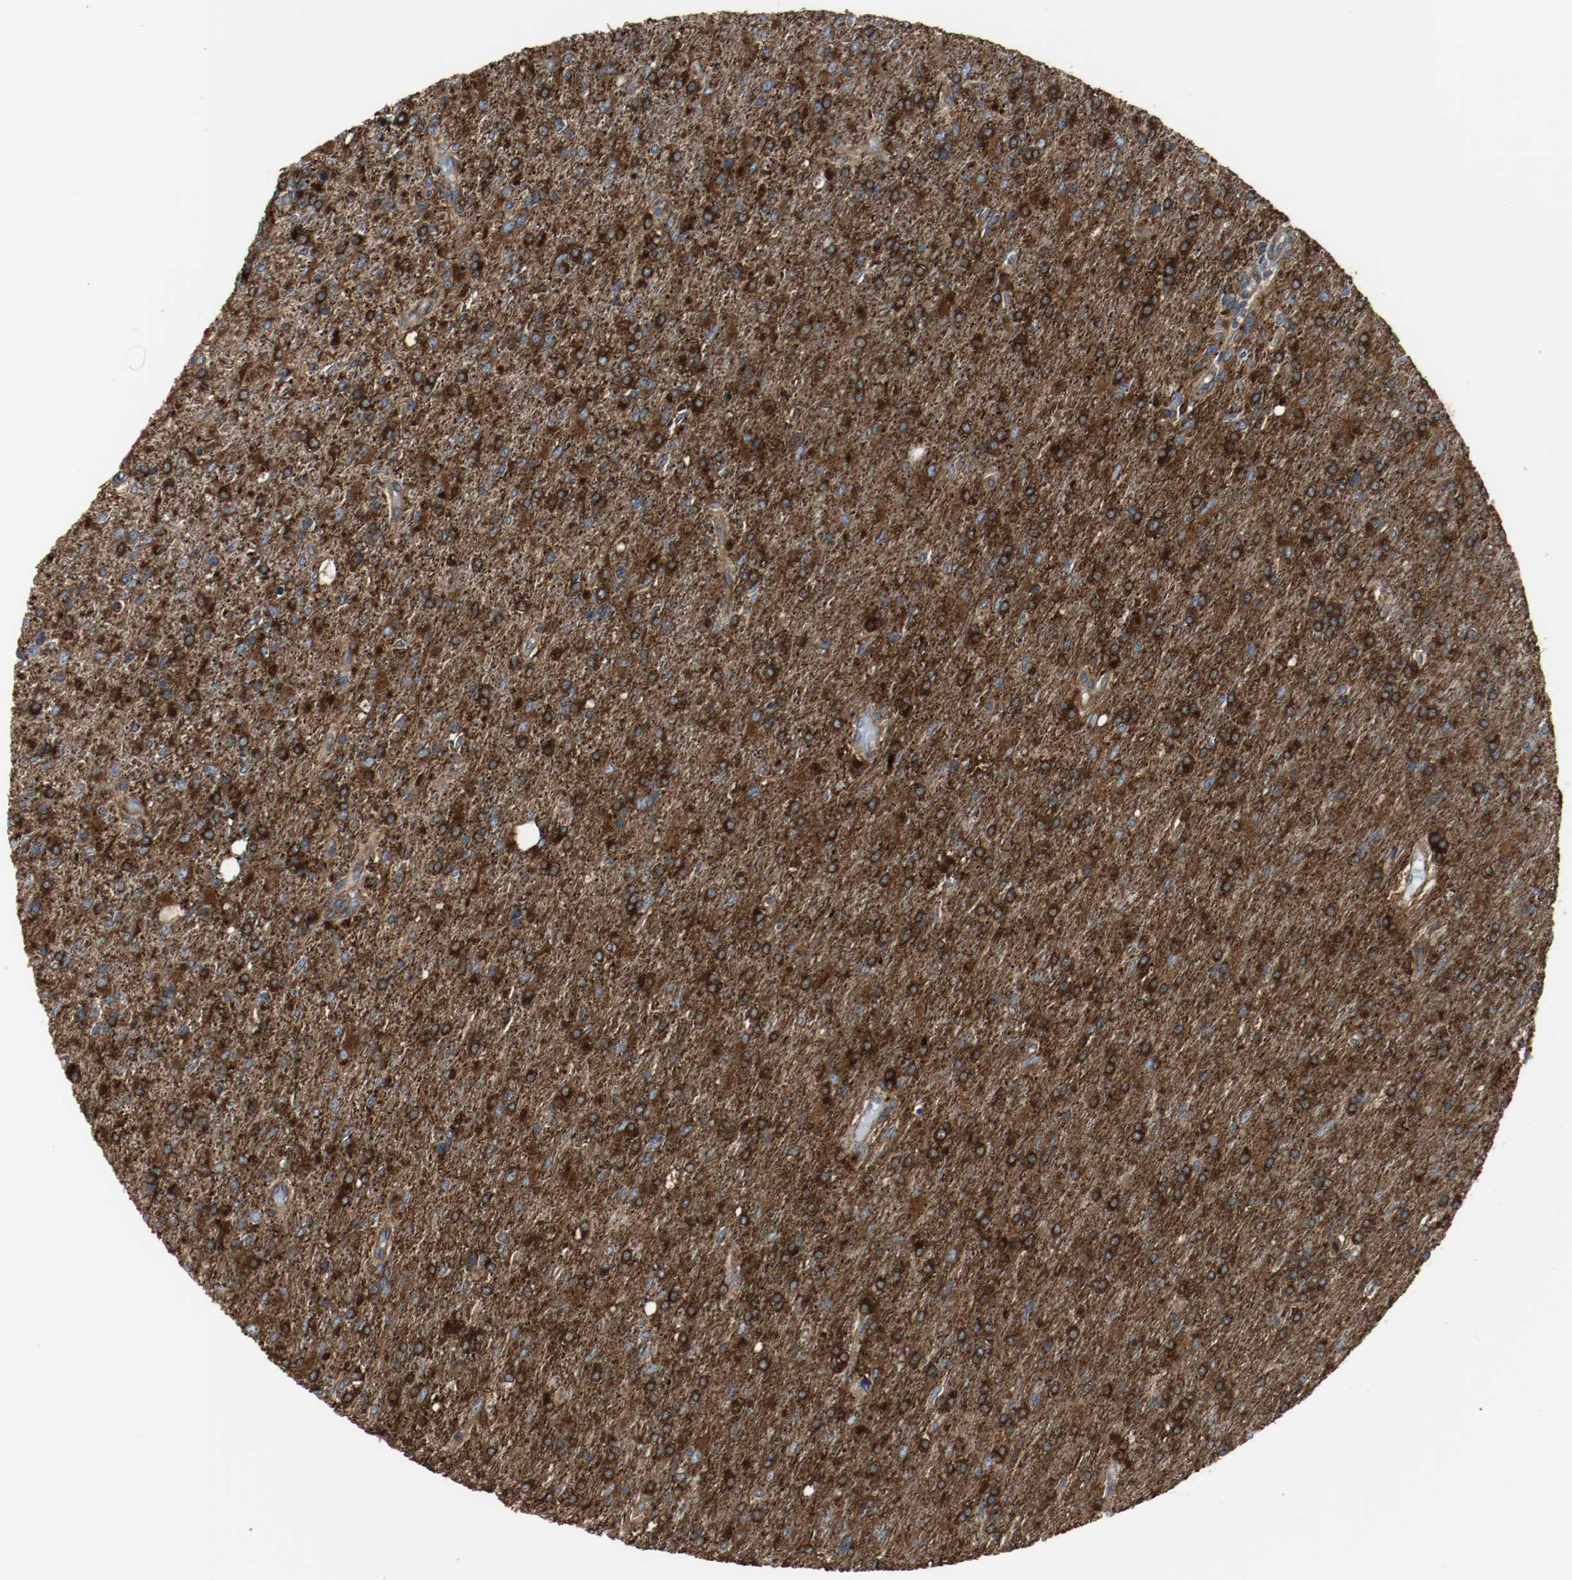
{"staining": {"intensity": "strong", "quantity": ">75%", "location": "cytoplasmic/membranous"}, "tissue": "glioma", "cell_type": "Tumor cells", "image_type": "cancer", "snomed": [{"axis": "morphology", "description": "Glioma, malignant, High grade"}, {"axis": "topography", "description": "Cerebral cortex"}], "caption": "IHC staining of glioma, which shows high levels of strong cytoplasmic/membranous expression in about >75% of tumor cells indicating strong cytoplasmic/membranous protein positivity. The staining was performed using DAB (brown) for protein detection and nuclei were counterstained in hematoxylin (blue).", "gene": "TUBA3D", "patient": {"sex": "male", "age": 76}}